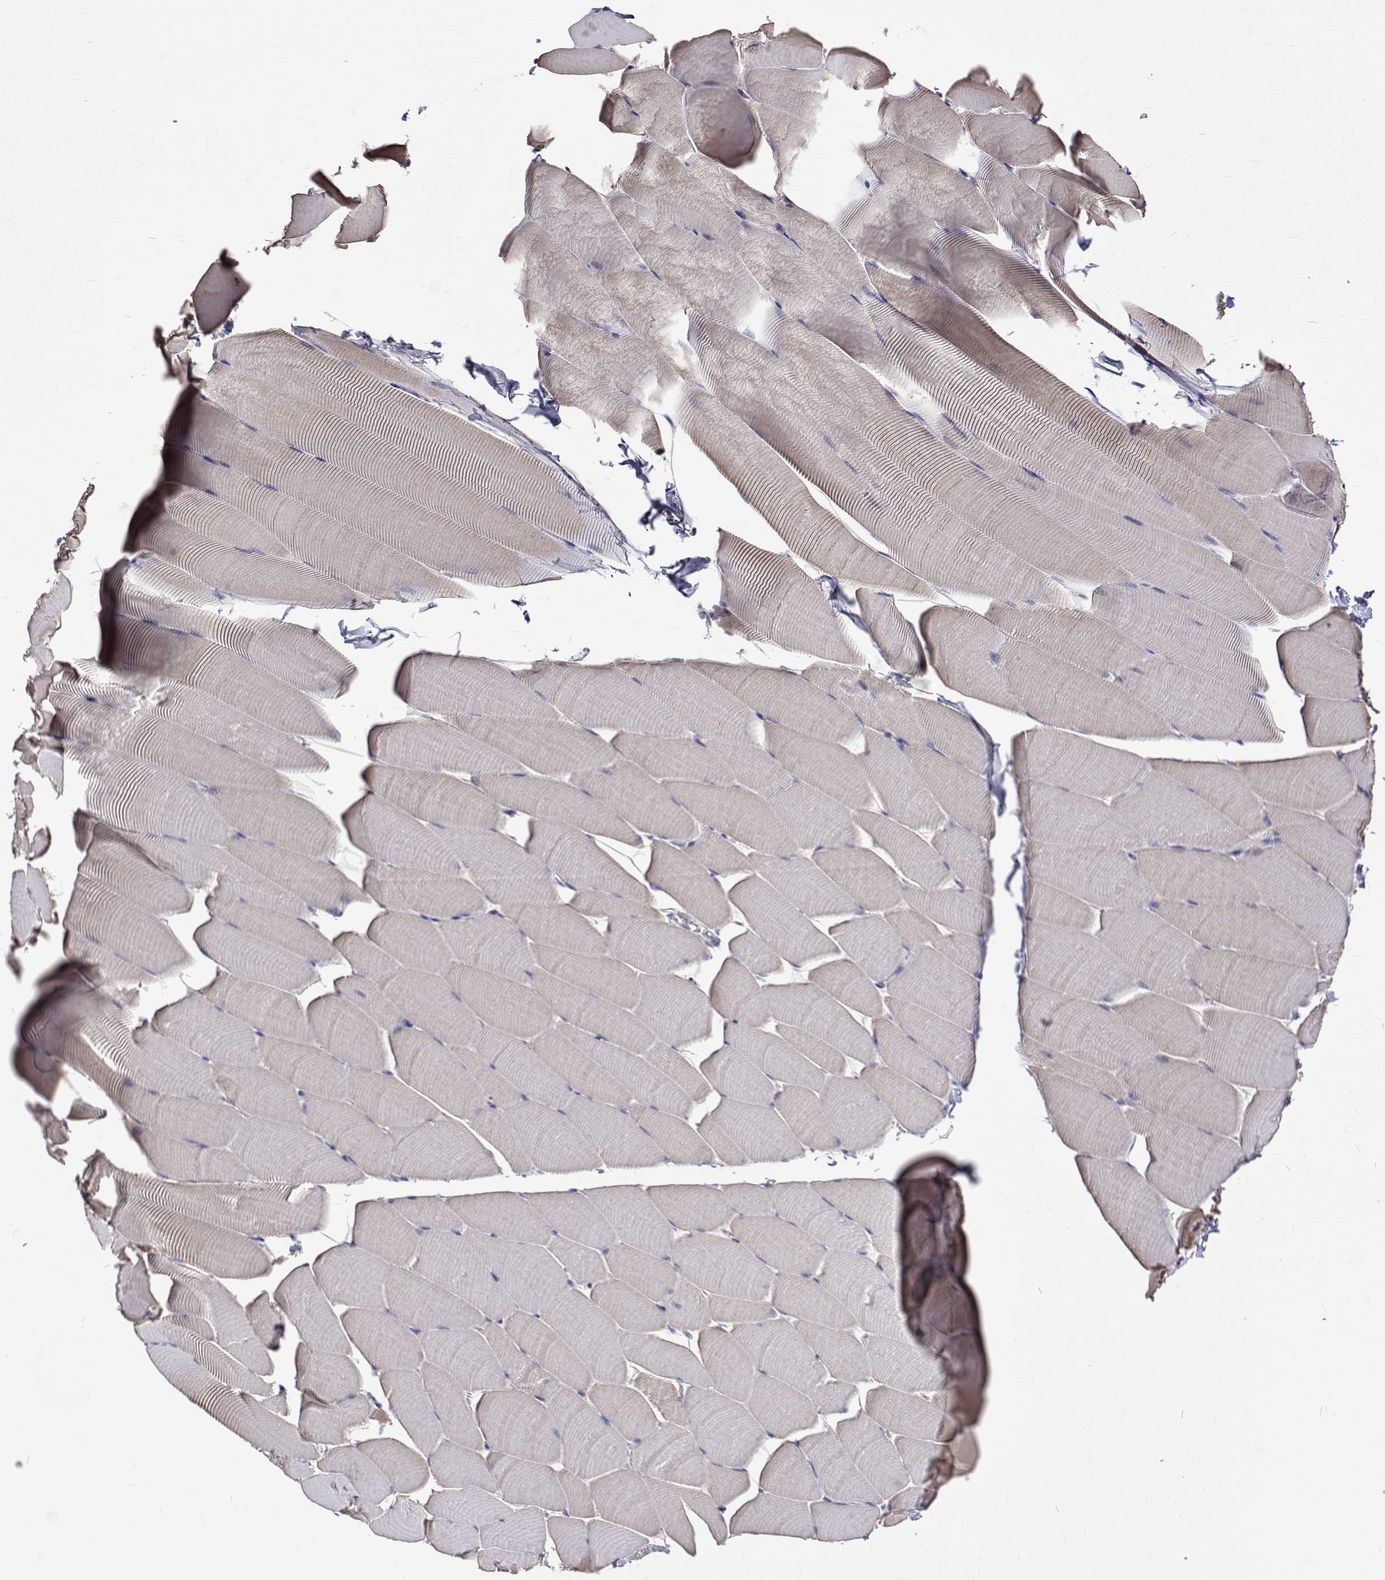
{"staining": {"intensity": "weak", "quantity": "<25%", "location": "cytoplasmic/membranous"}, "tissue": "skeletal muscle", "cell_type": "Myocytes", "image_type": "normal", "snomed": [{"axis": "morphology", "description": "Normal tissue, NOS"}, {"axis": "topography", "description": "Skeletal muscle"}], "caption": "Human skeletal muscle stained for a protein using IHC reveals no expression in myocytes.", "gene": "PADI1", "patient": {"sex": "male", "age": 25}}